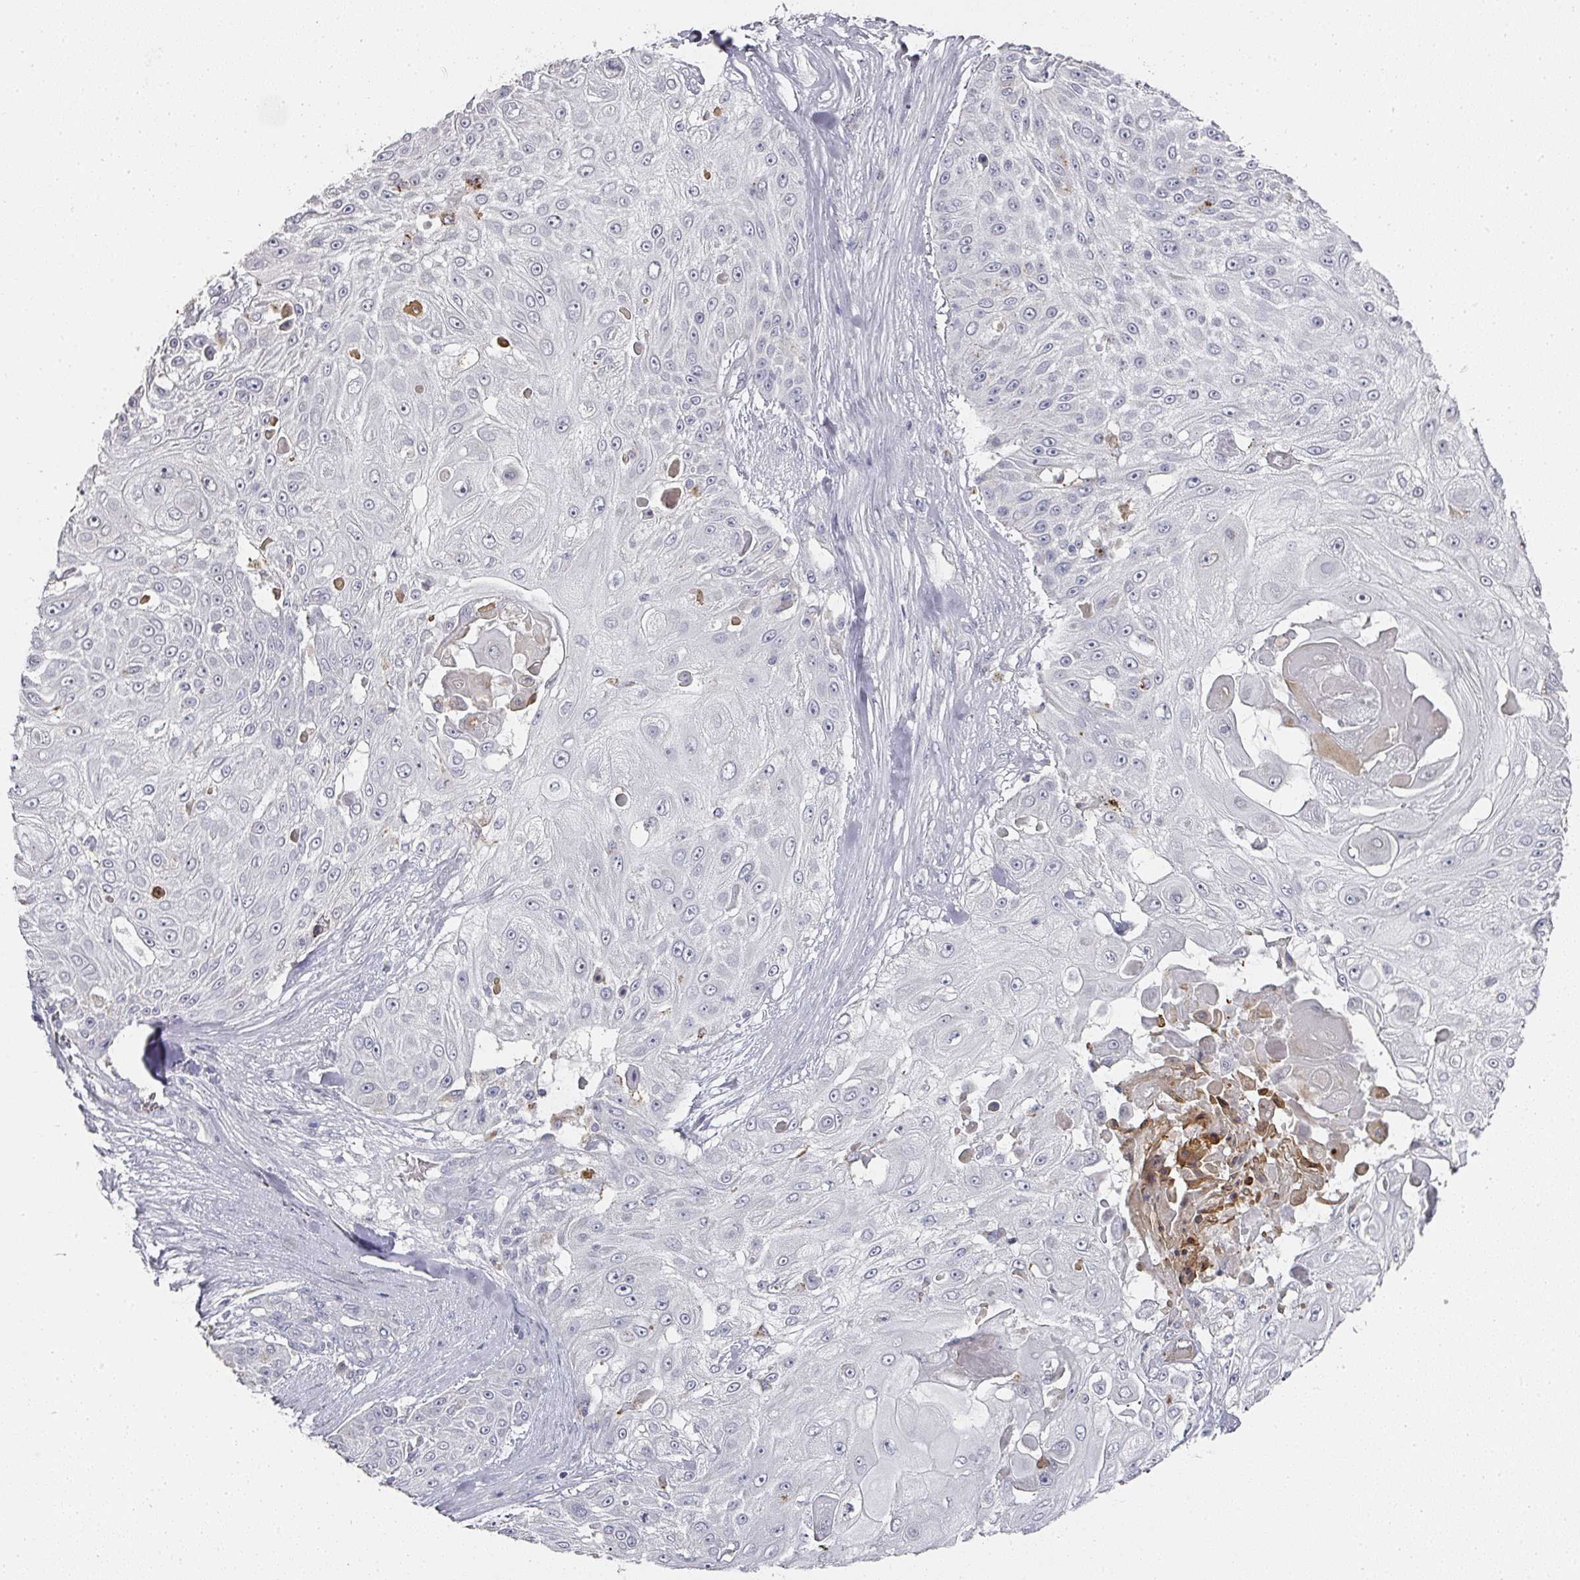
{"staining": {"intensity": "negative", "quantity": "none", "location": "none"}, "tissue": "skin cancer", "cell_type": "Tumor cells", "image_type": "cancer", "snomed": [{"axis": "morphology", "description": "Squamous cell carcinoma, NOS"}, {"axis": "topography", "description": "Skin"}], "caption": "Tumor cells are negative for protein expression in human skin squamous cell carcinoma. (Stains: DAB (3,3'-diaminobenzidine) IHC with hematoxylin counter stain, Microscopy: brightfield microscopy at high magnification).", "gene": "CAMP", "patient": {"sex": "female", "age": 86}}